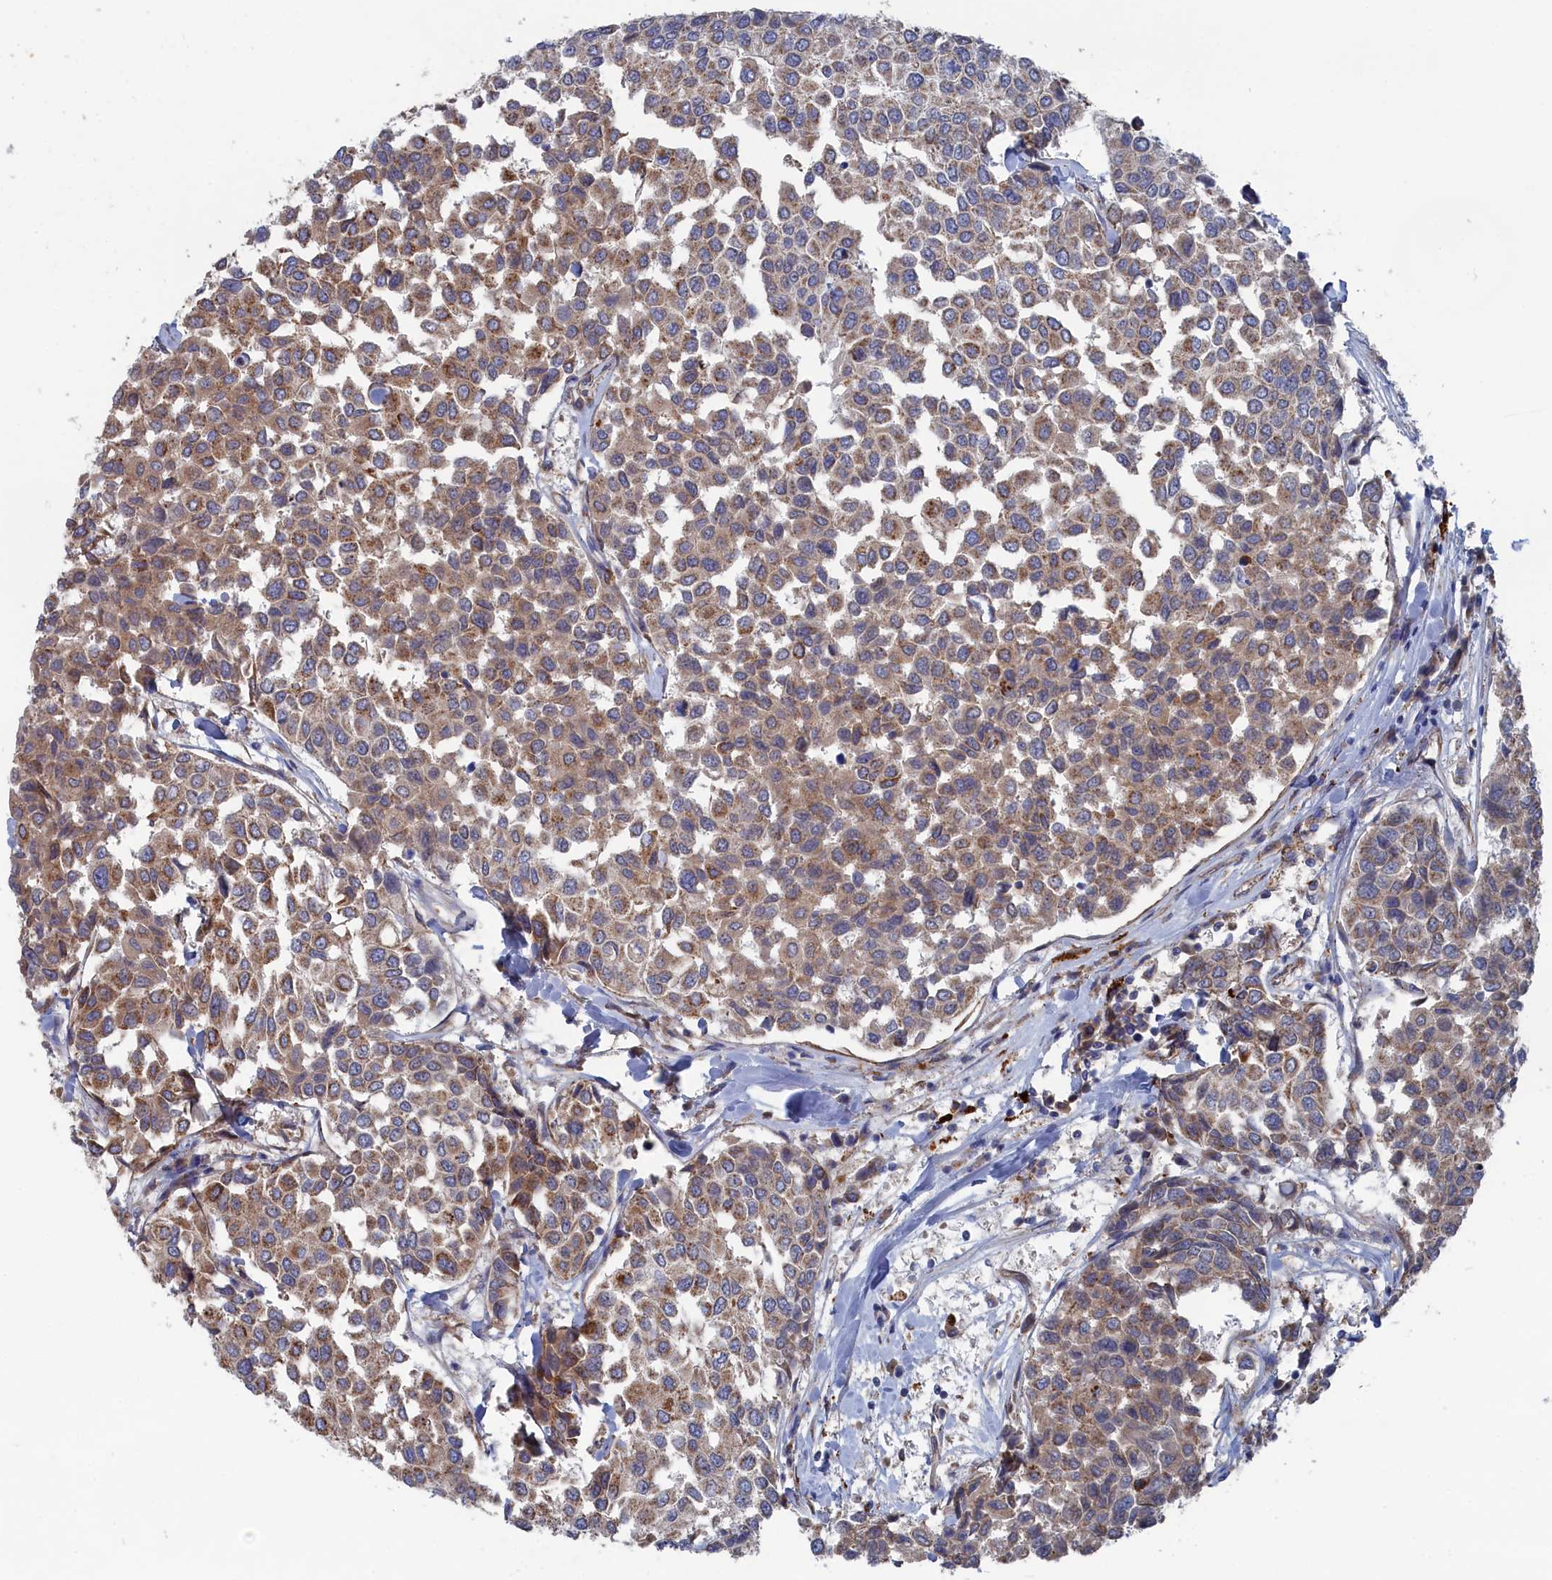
{"staining": {"intensity": "moderate", "quantity": ">75%", "location": "cytoplasmic/membranous"}, "tissue": "breast cancer", "cell_type": "Tumor cells", "image_type": "cancer", "snomed": [{"axis": "morphology", "description": "Duct carcinoma"}, {"axis": "topography", "description": "Breast"}], "caption": "Tumor cells exhibit moderate cytoplasmic/membranous expression in about >75% of cells in breast cancer (invasive ductal carcinoma). (Brightfield microscopy of DAB IHC at high magnification).", "gene": "FILIP1L", "patient": {"sex": "female", "age": 55}}